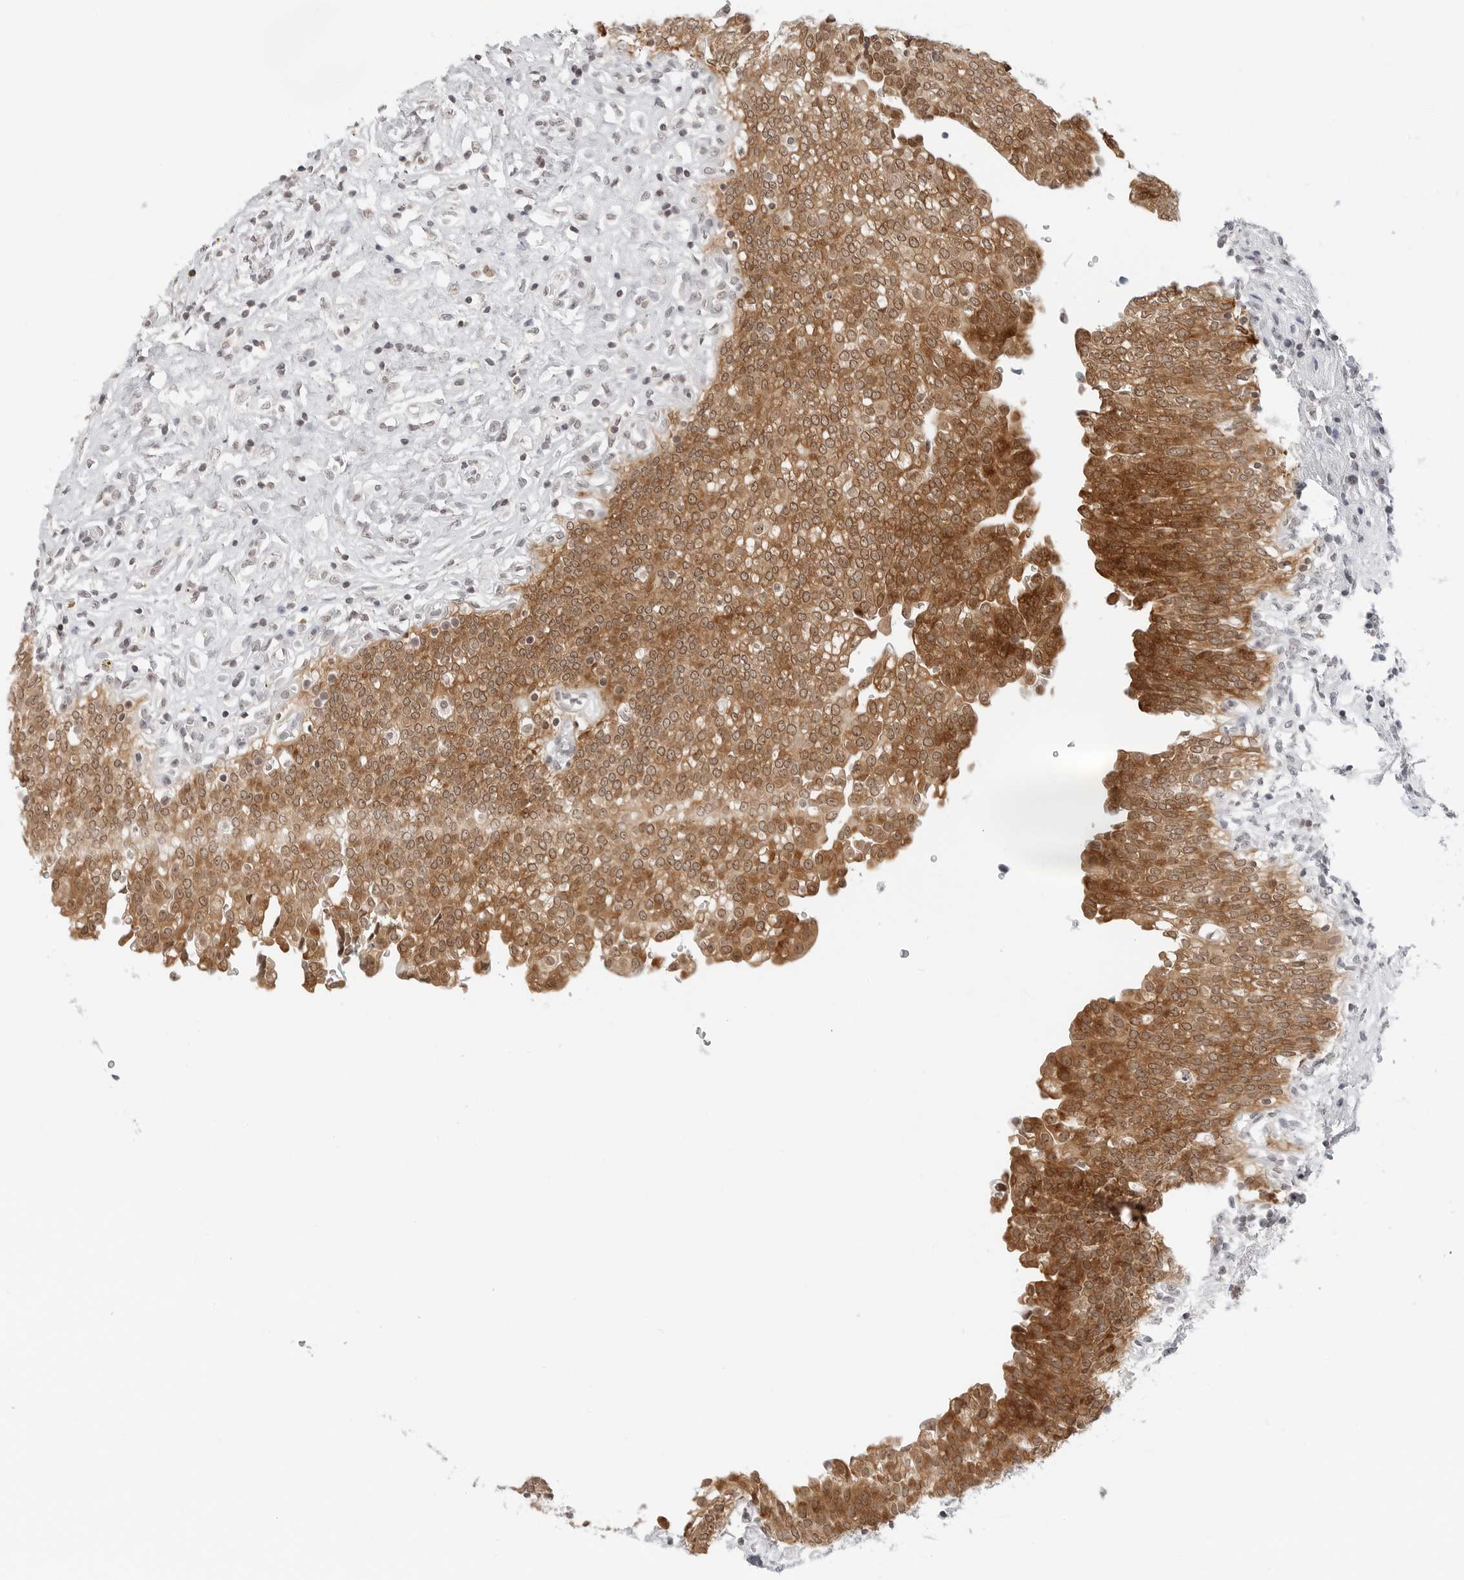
{"staining": {"intensity": "moderate", "quantity": ">75%", "location": "cytoplasmic/membranous,nuclear"}, "tissue": "urinary bladder", "cell_type": "Urothelial cells", "image_type": "normal", "snomed": [{"axis": "morphology", "description": "Urothelial carcinoma, High grade"}, {"axis": "topography", "description": "Urinary bladder"}], "caption": "This photomicrograph exhibits immunohistochemistry (IHC) staining of benign human urinary bladder, with medium moderate cytoplasmic/membranous,nuclear staining in about >75% of urothelial cells.", "gene": "METAP1", "patient": {"sex": "male", "age": 46}}